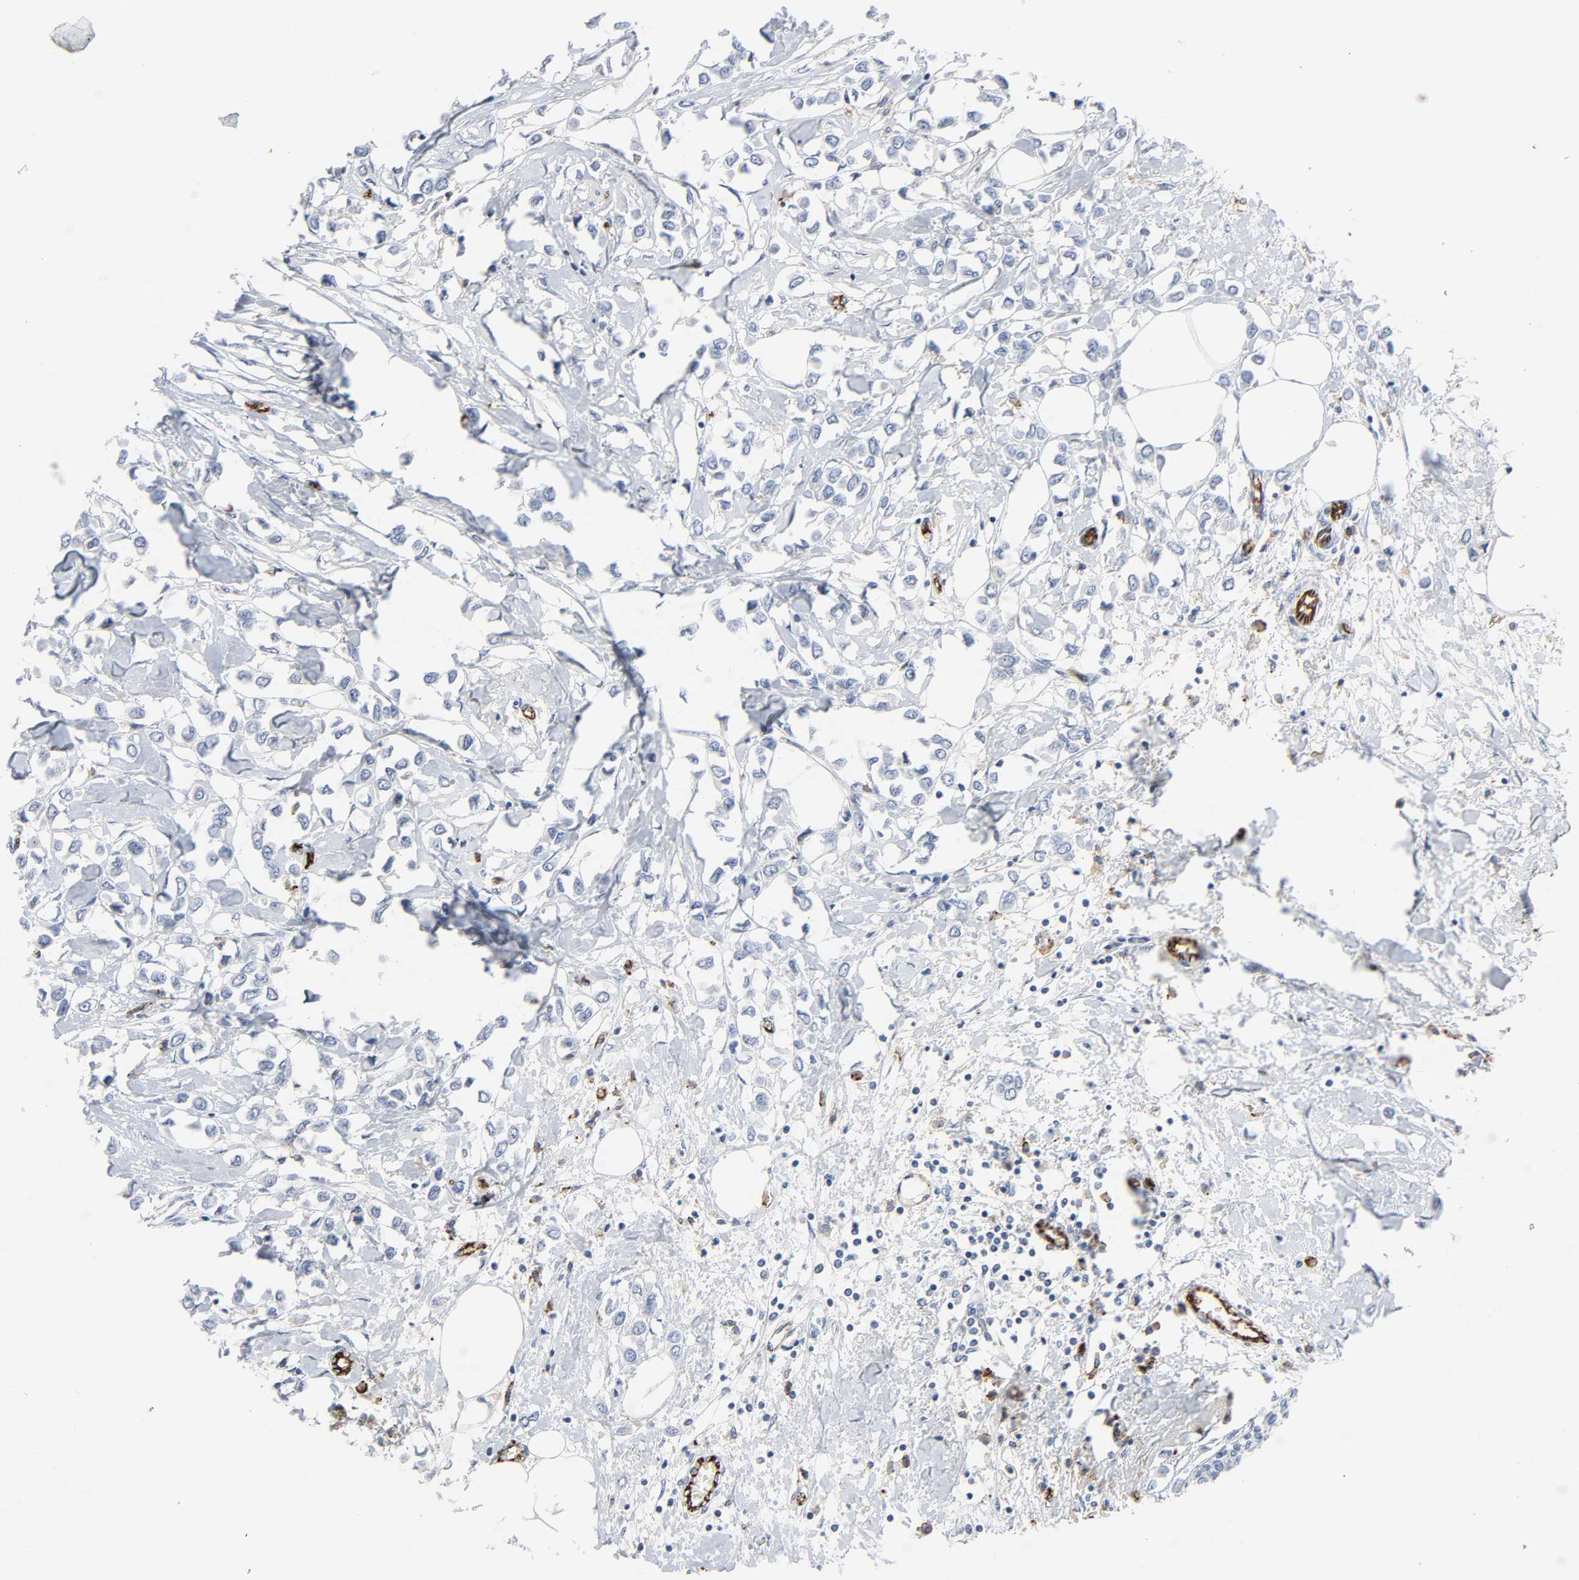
{"staining": {"intensity": "negative", "quantity": "none", "location": "none"}, "tissue": "breast cancer", "cell_type": "Tumor cells", "image_type": "cancer", "snomed": [{"axis": "morphology", "description": "Lobular carcinoma"}, {"axis": "topography", "description": "Breast"}], "caption": "Lobular carcinoma (breast) was stained to show a protein in brown. There is no significant positivity in tumor cells. (Stains: DAB (3,3'-diaminobenzidine) immunohistochemistry (IHC) with hematoxylin counter stain, Microscopy: brightfield microscopy at high magnification).", "gene": "PECAM1", "patient": {"sex": "female", "age": 51}}